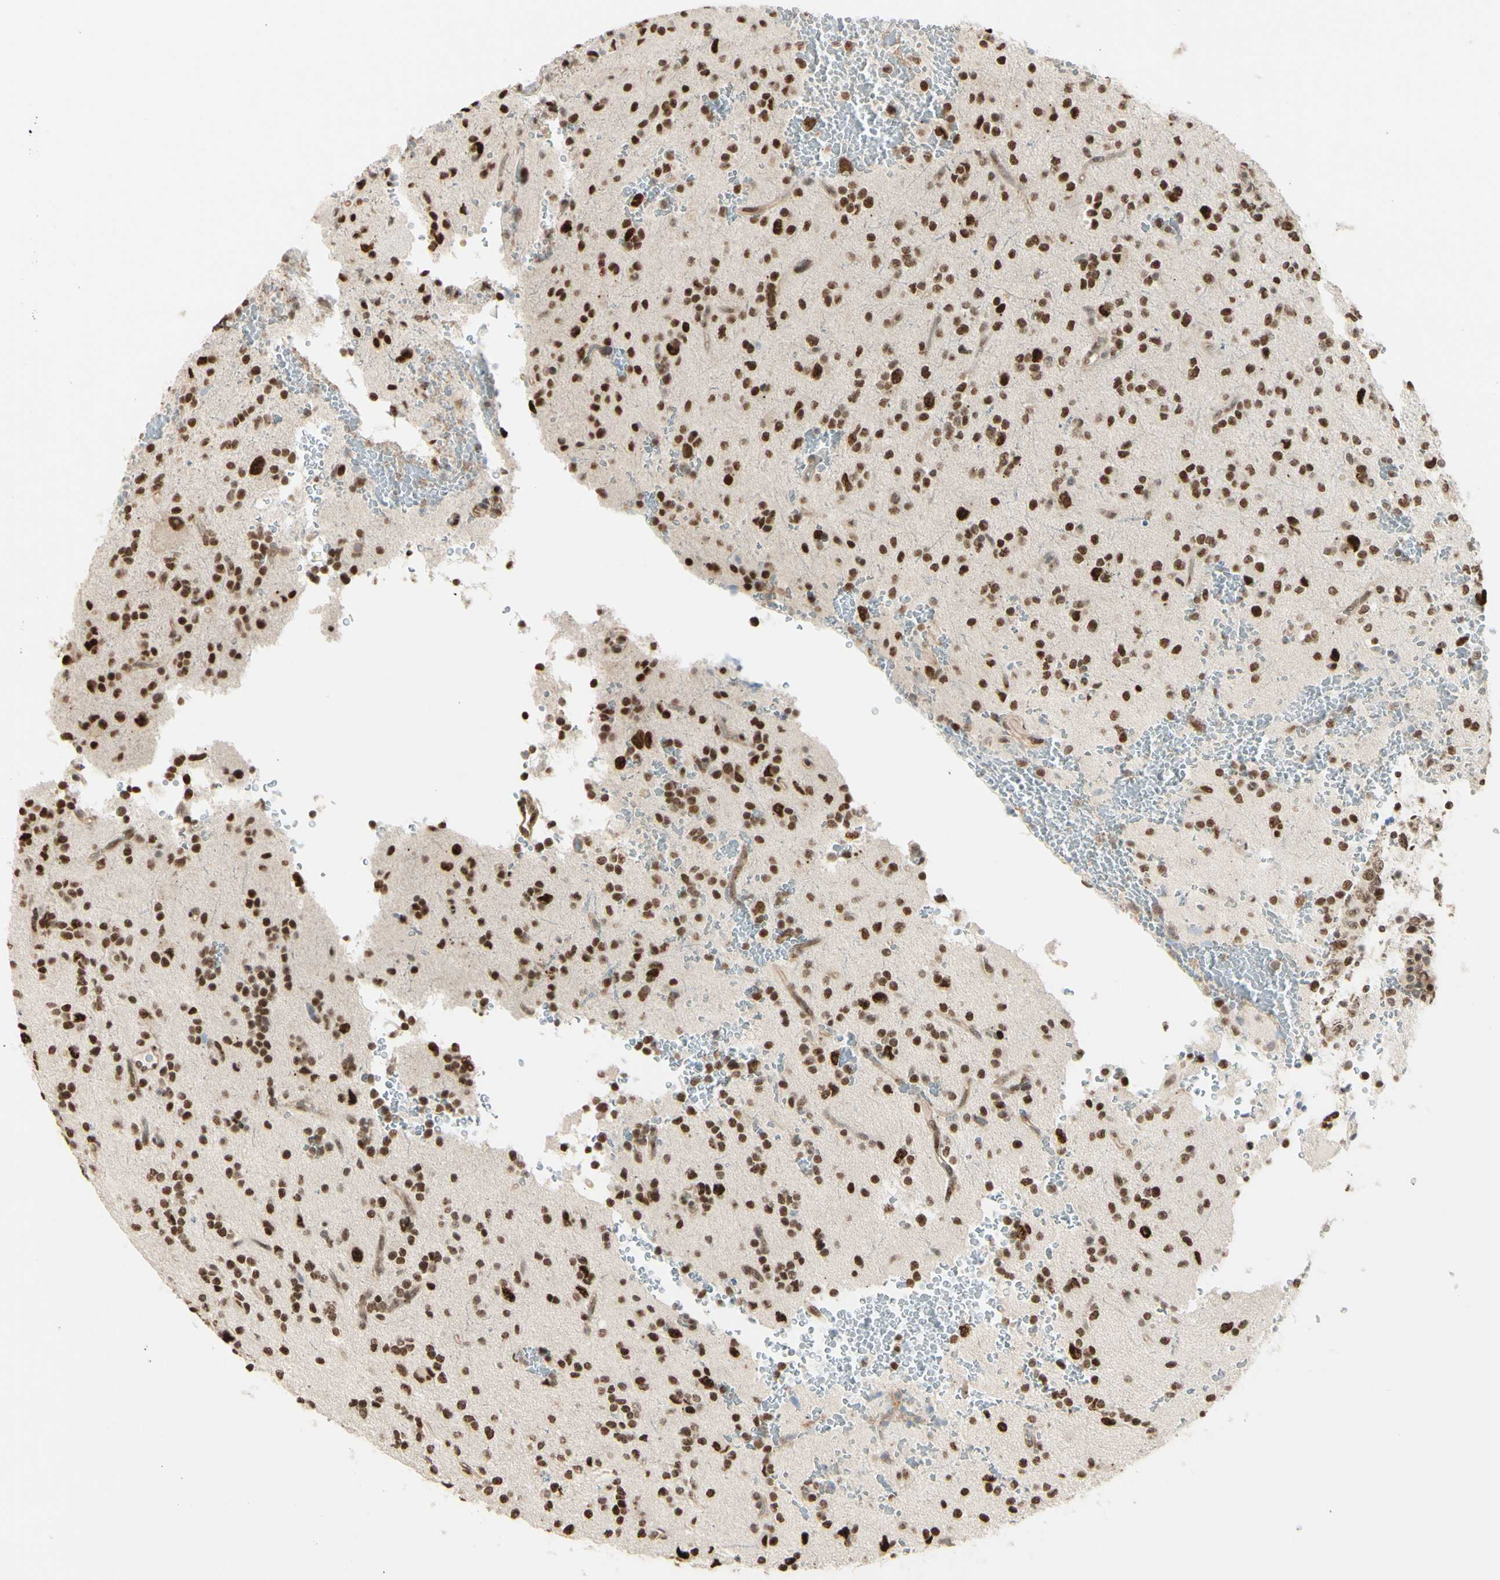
{"staining": {"intensity": "strong", "quantity": ">75%", "location": "nuclear"}, "tissue": "glioma", "cell_type": "Tumor cells", "image_type": "cancer", "snomed": [{"axis": "morphology", "description": "Glioma, malignant, High grade"}, {"axis": "topography", "description": "Brain"}], "caption": "Immunohistochemical staining of human glioma demonstrates strong nuclear protein positivity in about >75% of tumor cells.", "gene": "SUFU", "patient": {"sex": "male", "age": 47}}